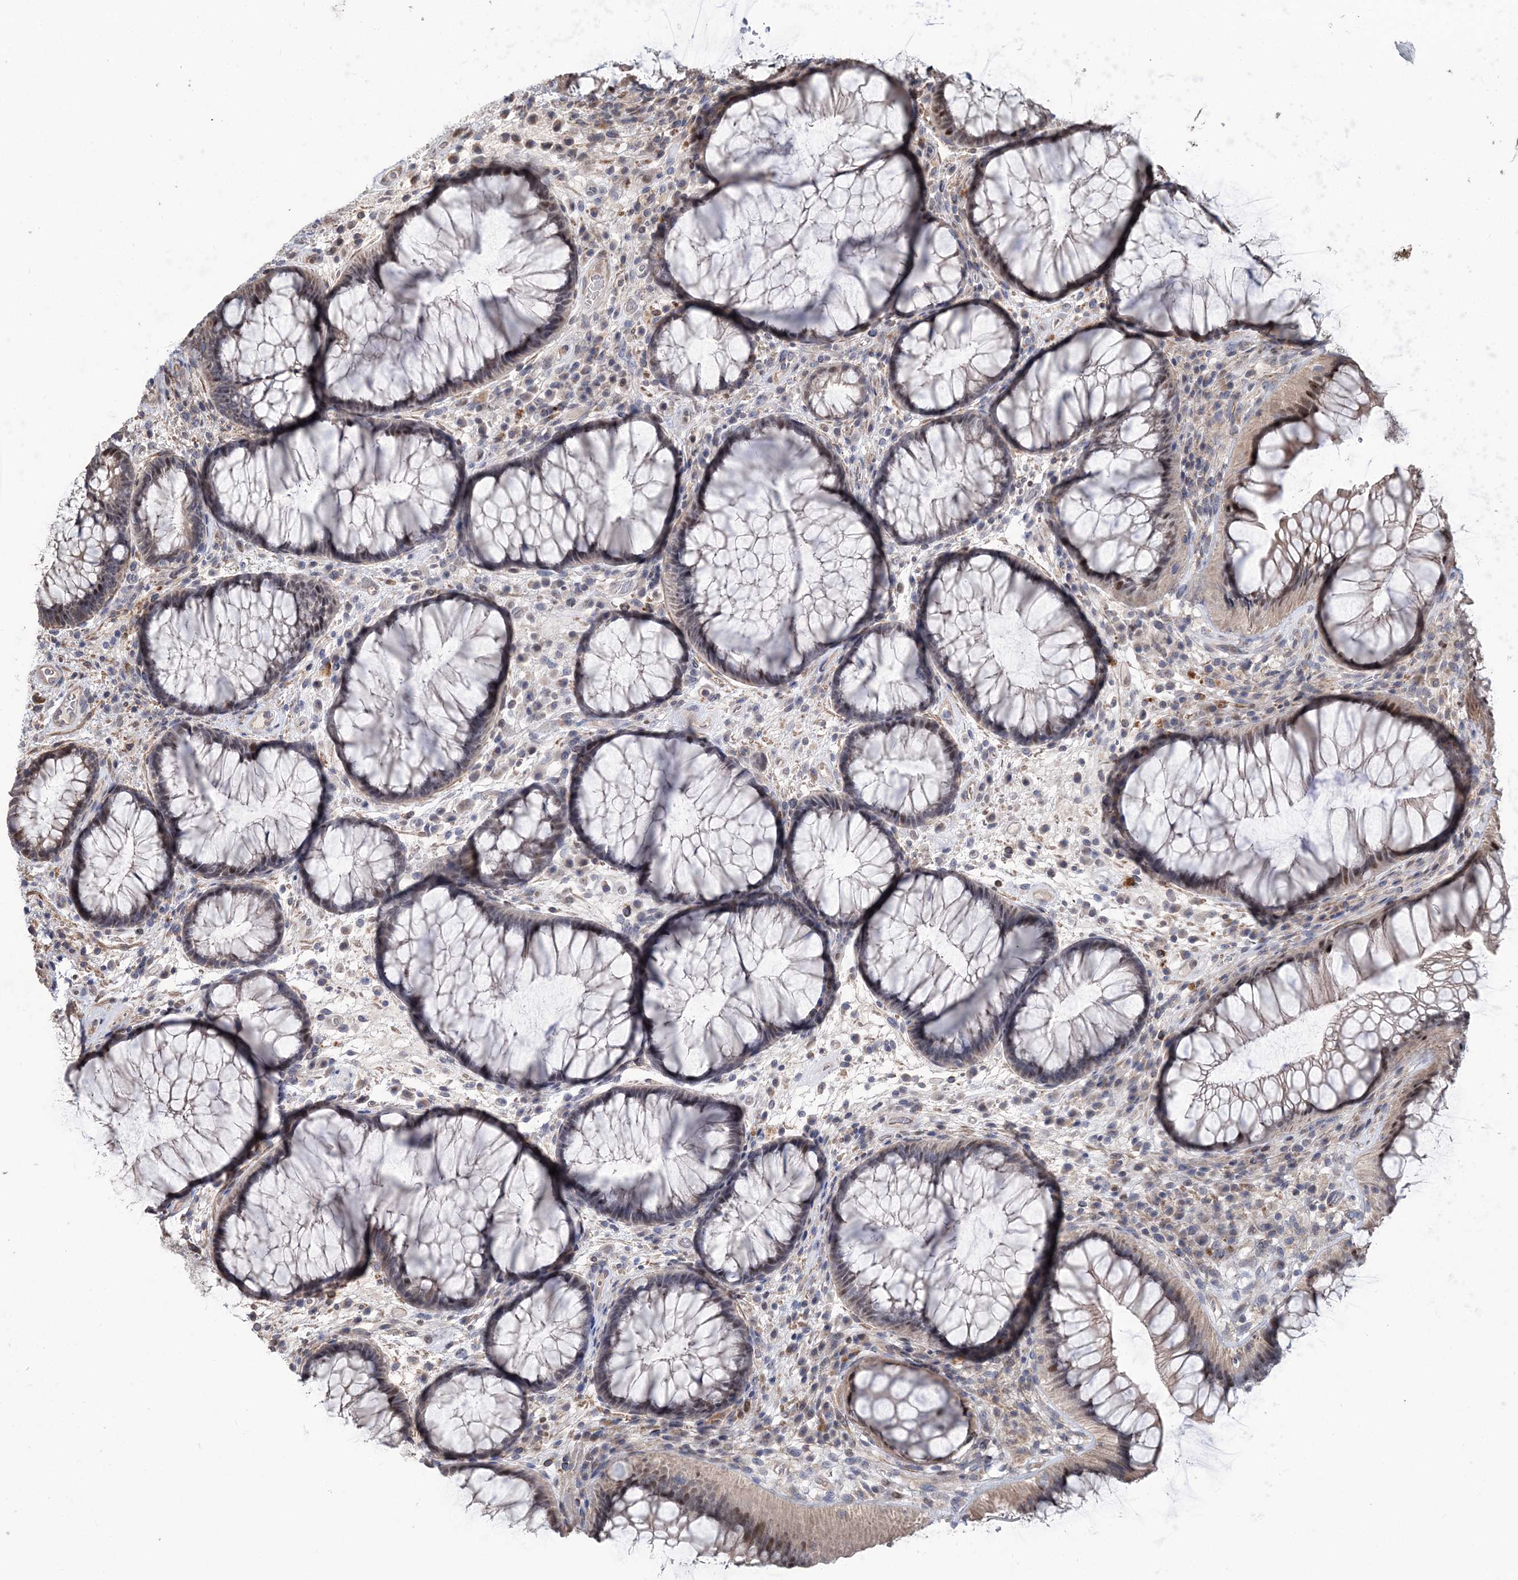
{"staining": {"intensity": "moderate", "quantity": "<25%", "location": "nuclear"}, "tissue": "rectum", "cell_type": "Glandular cells", "image_type": "normal", "snomed": [{"axis": "morphology", "description": "Normal tissue, NOS"}, {"axis": "topography", "description": "Rectum"}], "caption": "About <25% of glandular cells in unremarkable human rectum exhibit moderate nuclear protein staining as visualized by brown immunohistochemical staining.", "gene": "PPP2R2B", "patient": {"sex": "male", "age": 51}}